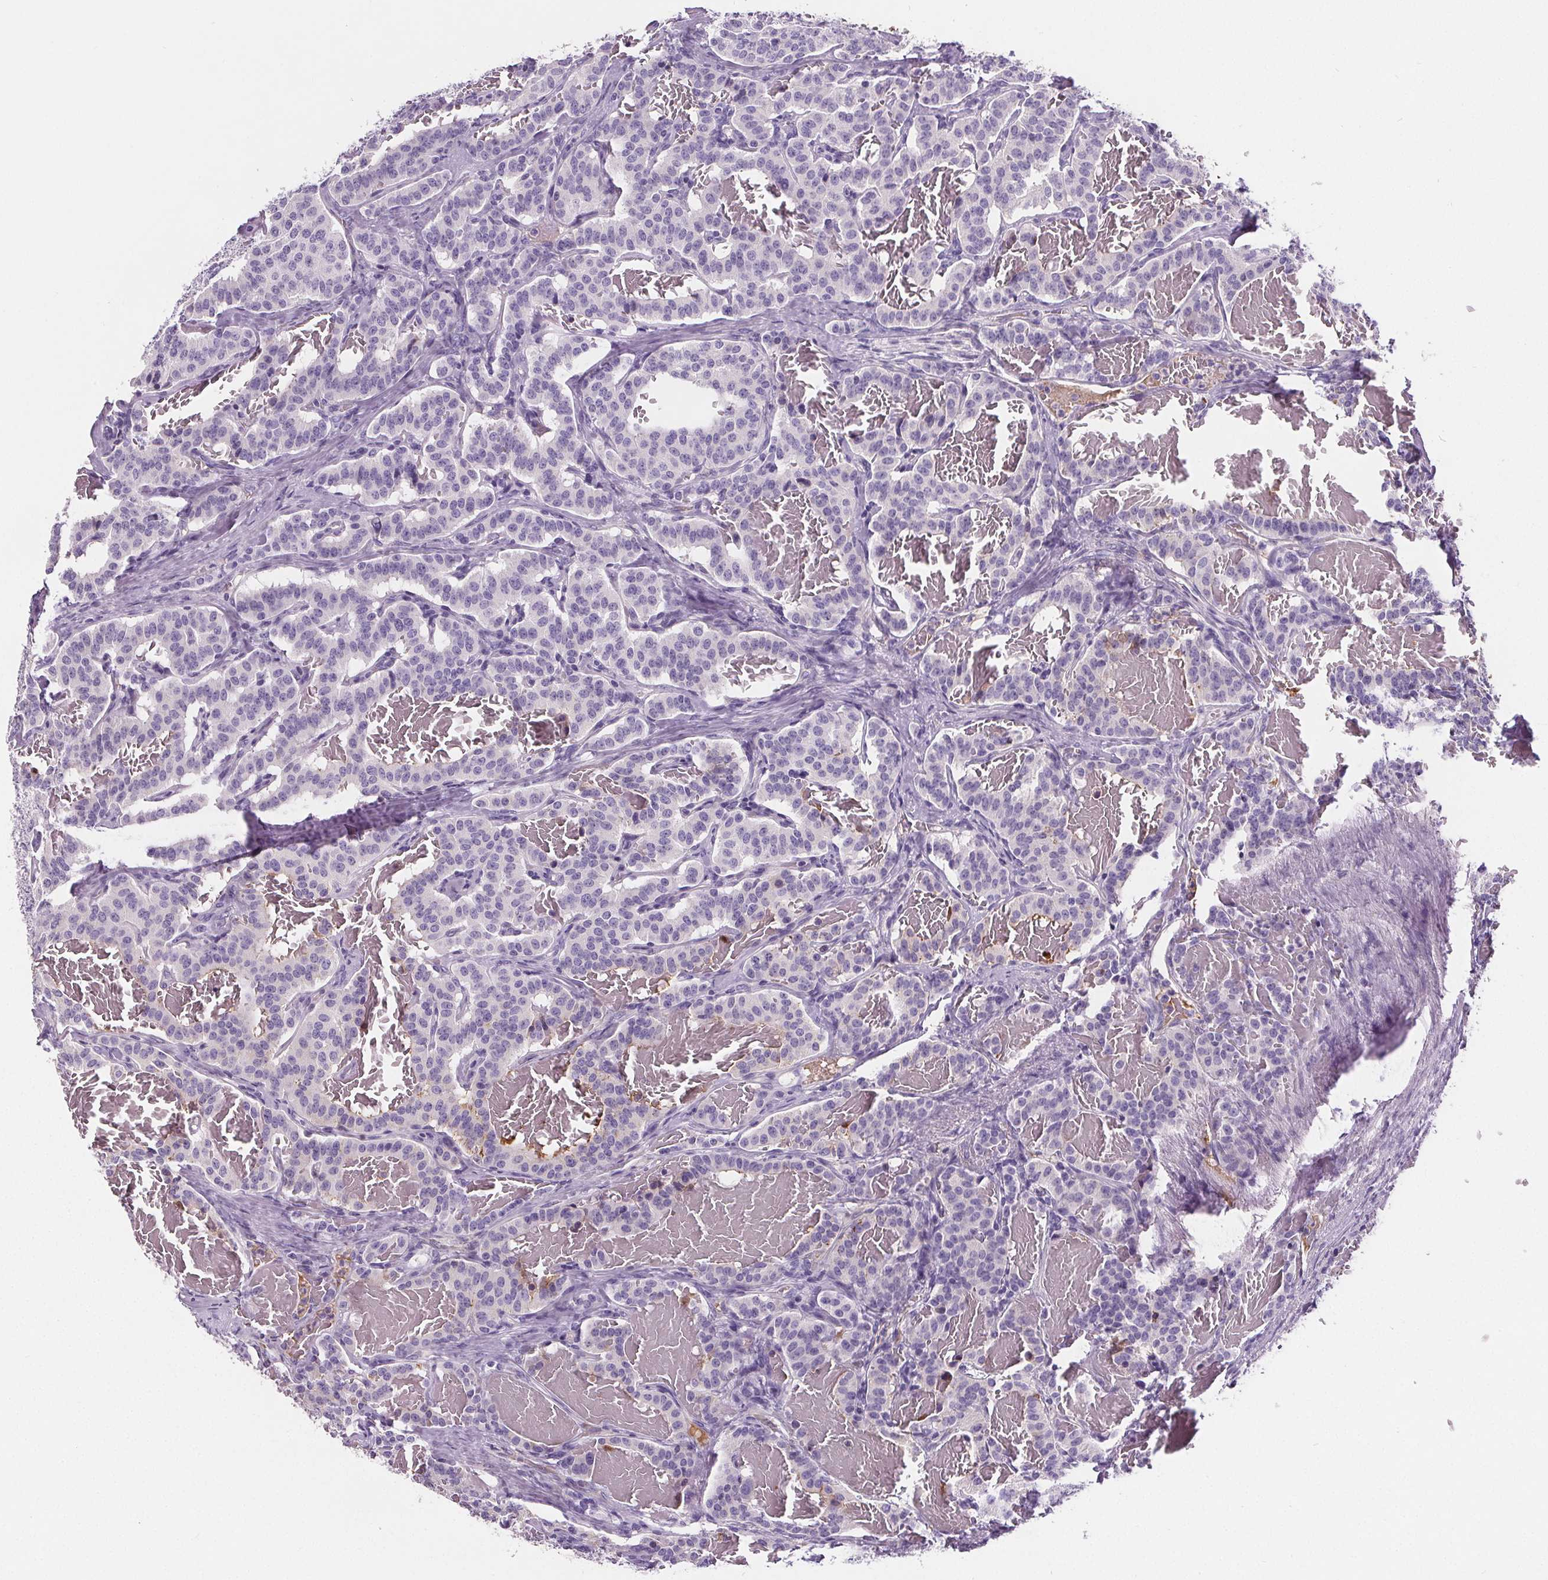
{"staining": {"intensity": "negative", "quantity": "none", "location": "none"}, "tissue": "carcinoid", "cell_type": "Tumor cells", "image_type": "cancer", "snomed": [{"axis": "morphology", "description": "Carcinoid, malignant, NOS"}, {"axis": "topography", "description": "Lung"}], "caption": "This photomicrograph is of malignant carcinoid stained with immunohistochemistry to label a protein in brown with the nuclei are counter-stained blue. There is no expression in tumor cells.", "gene": "CD5L", "patient": {"sex": "female", "age": 46}}